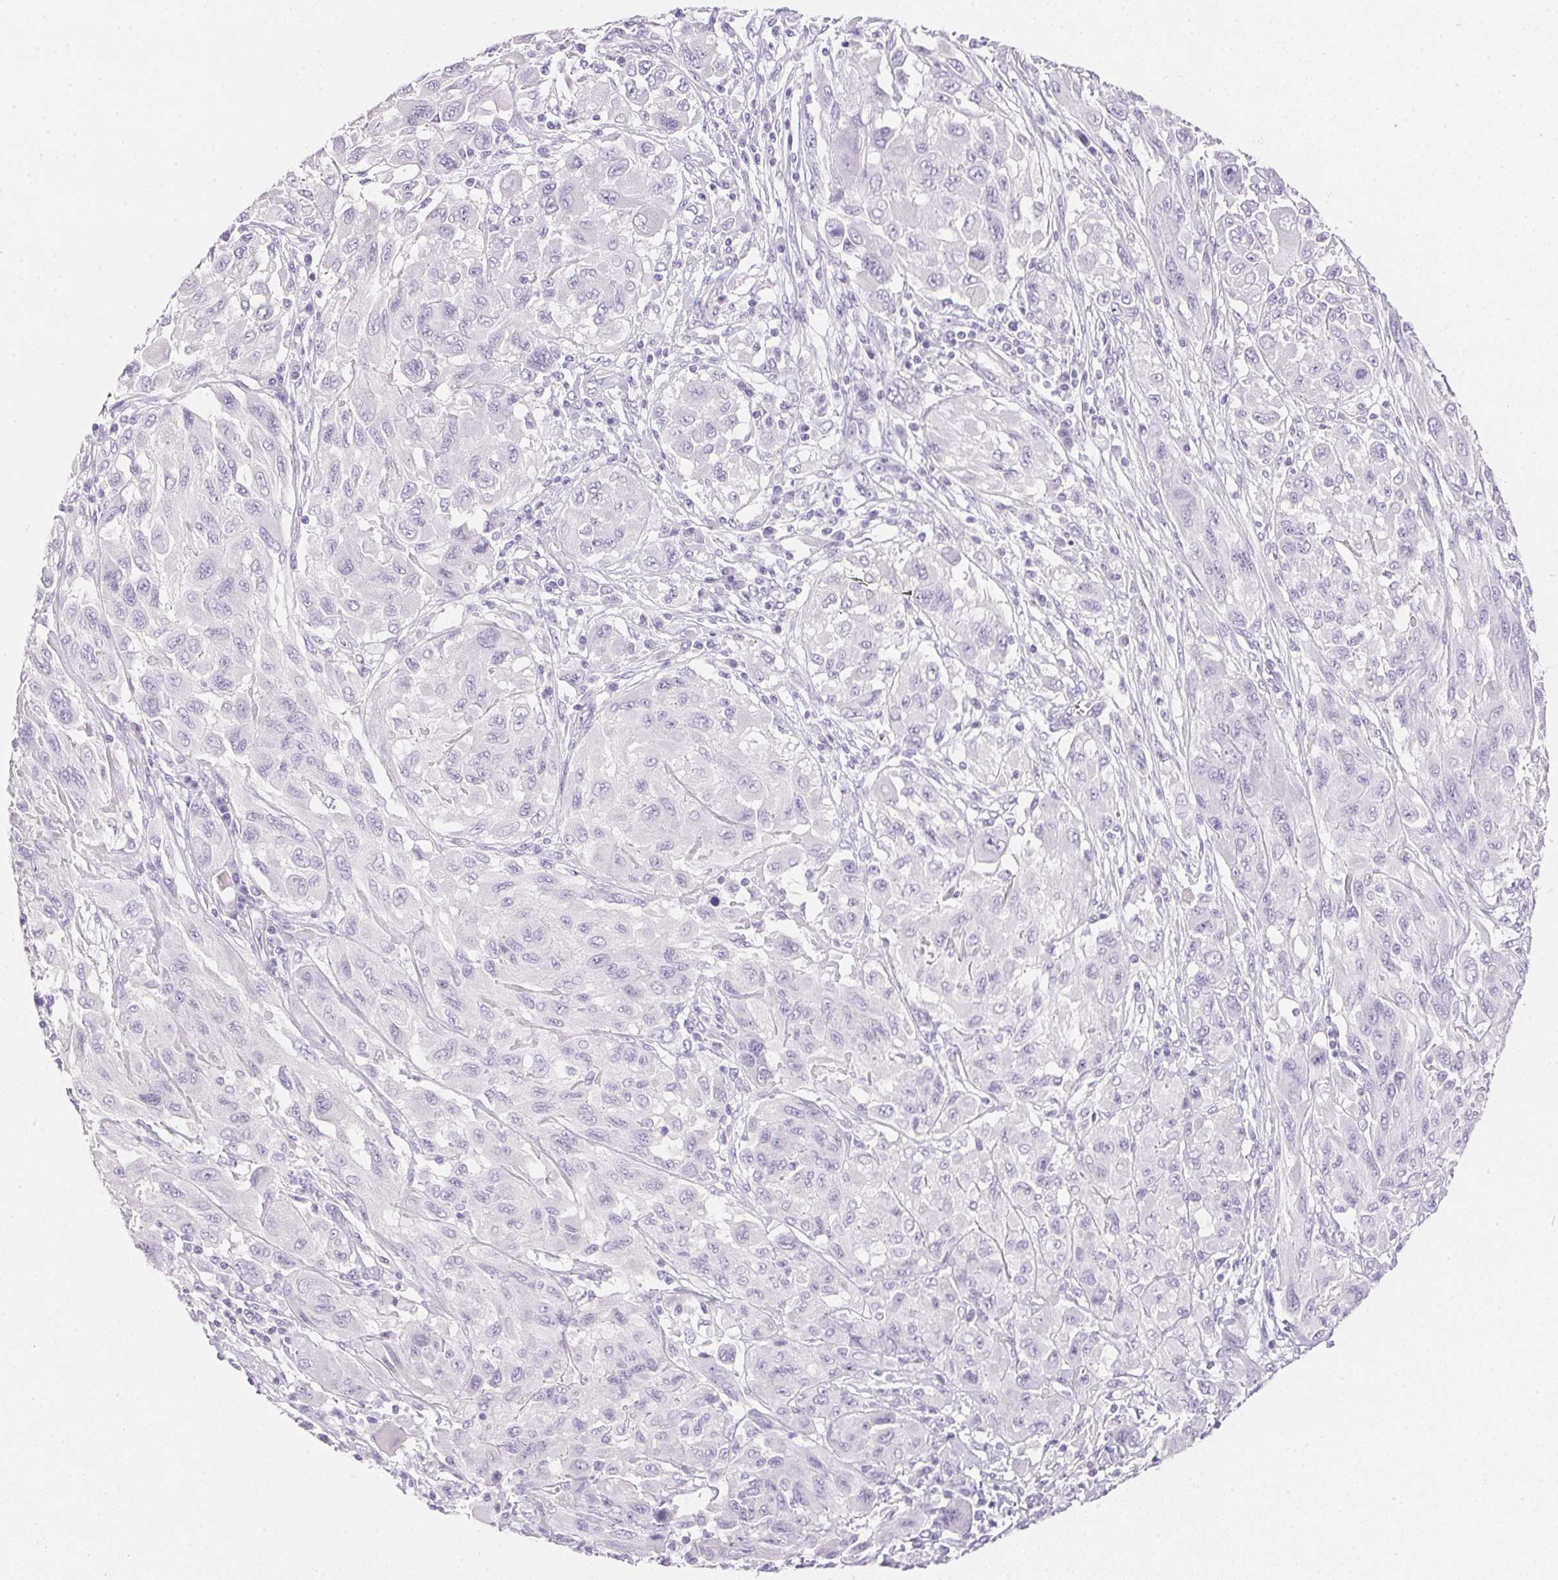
{"staining": {"intensity": "negative", "quantity": "none", "location": "none"}, "tissue": "melanoma", "cell_type": "Tumor cells", "image_type": "cancer", "snomed": [{"axis": "morphology", "description": "Malignant melanoma, NOS"}, {"axis": "topography", "description": "Skin"}], "caption": "Immunohistochemical staining of melanoma displays no significant staining in tumor cells.", "gene": "KCNE2", "patient": {"sex": "female", "age": 91}}